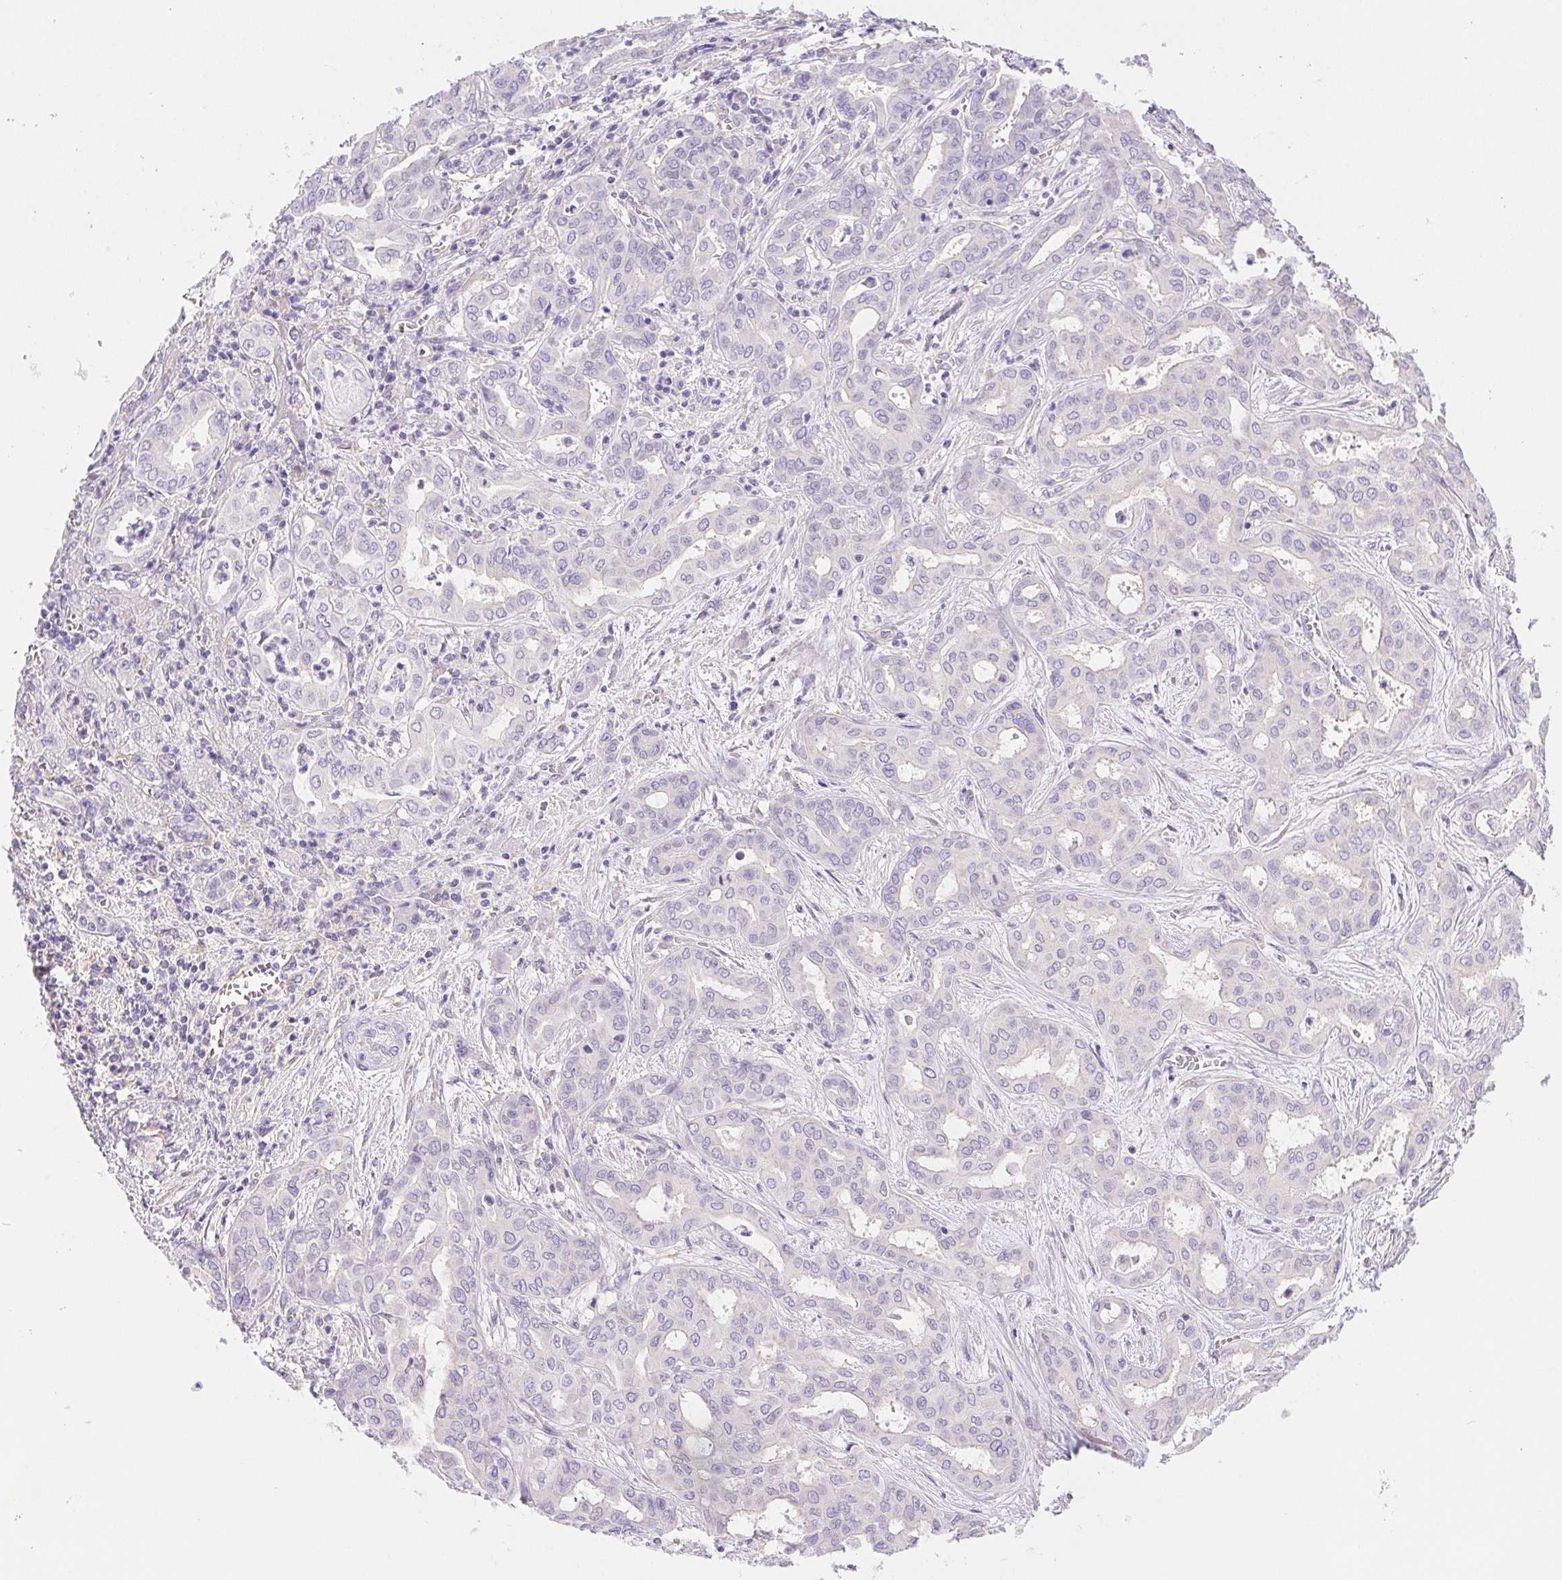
{"staining": {"intensity": "negative", "quantity": "none", "location": "none"}, "tissue": "liver cancer", "cell_type": "Tumor cells", "image_type": "cancer", "snomed": [{"axis": "morphology", "description": "Cholangiocarcinoma"}, {"axis": "topography", "description": "Liver"}], "caption": "IHC photomicrograph of human liver cholangiocarcinoma stained for a protein (brown), which demonstrates no expression in tumor cells.", "gene": "PNLIP", "patient": {"sex": "female", "age": 64}}